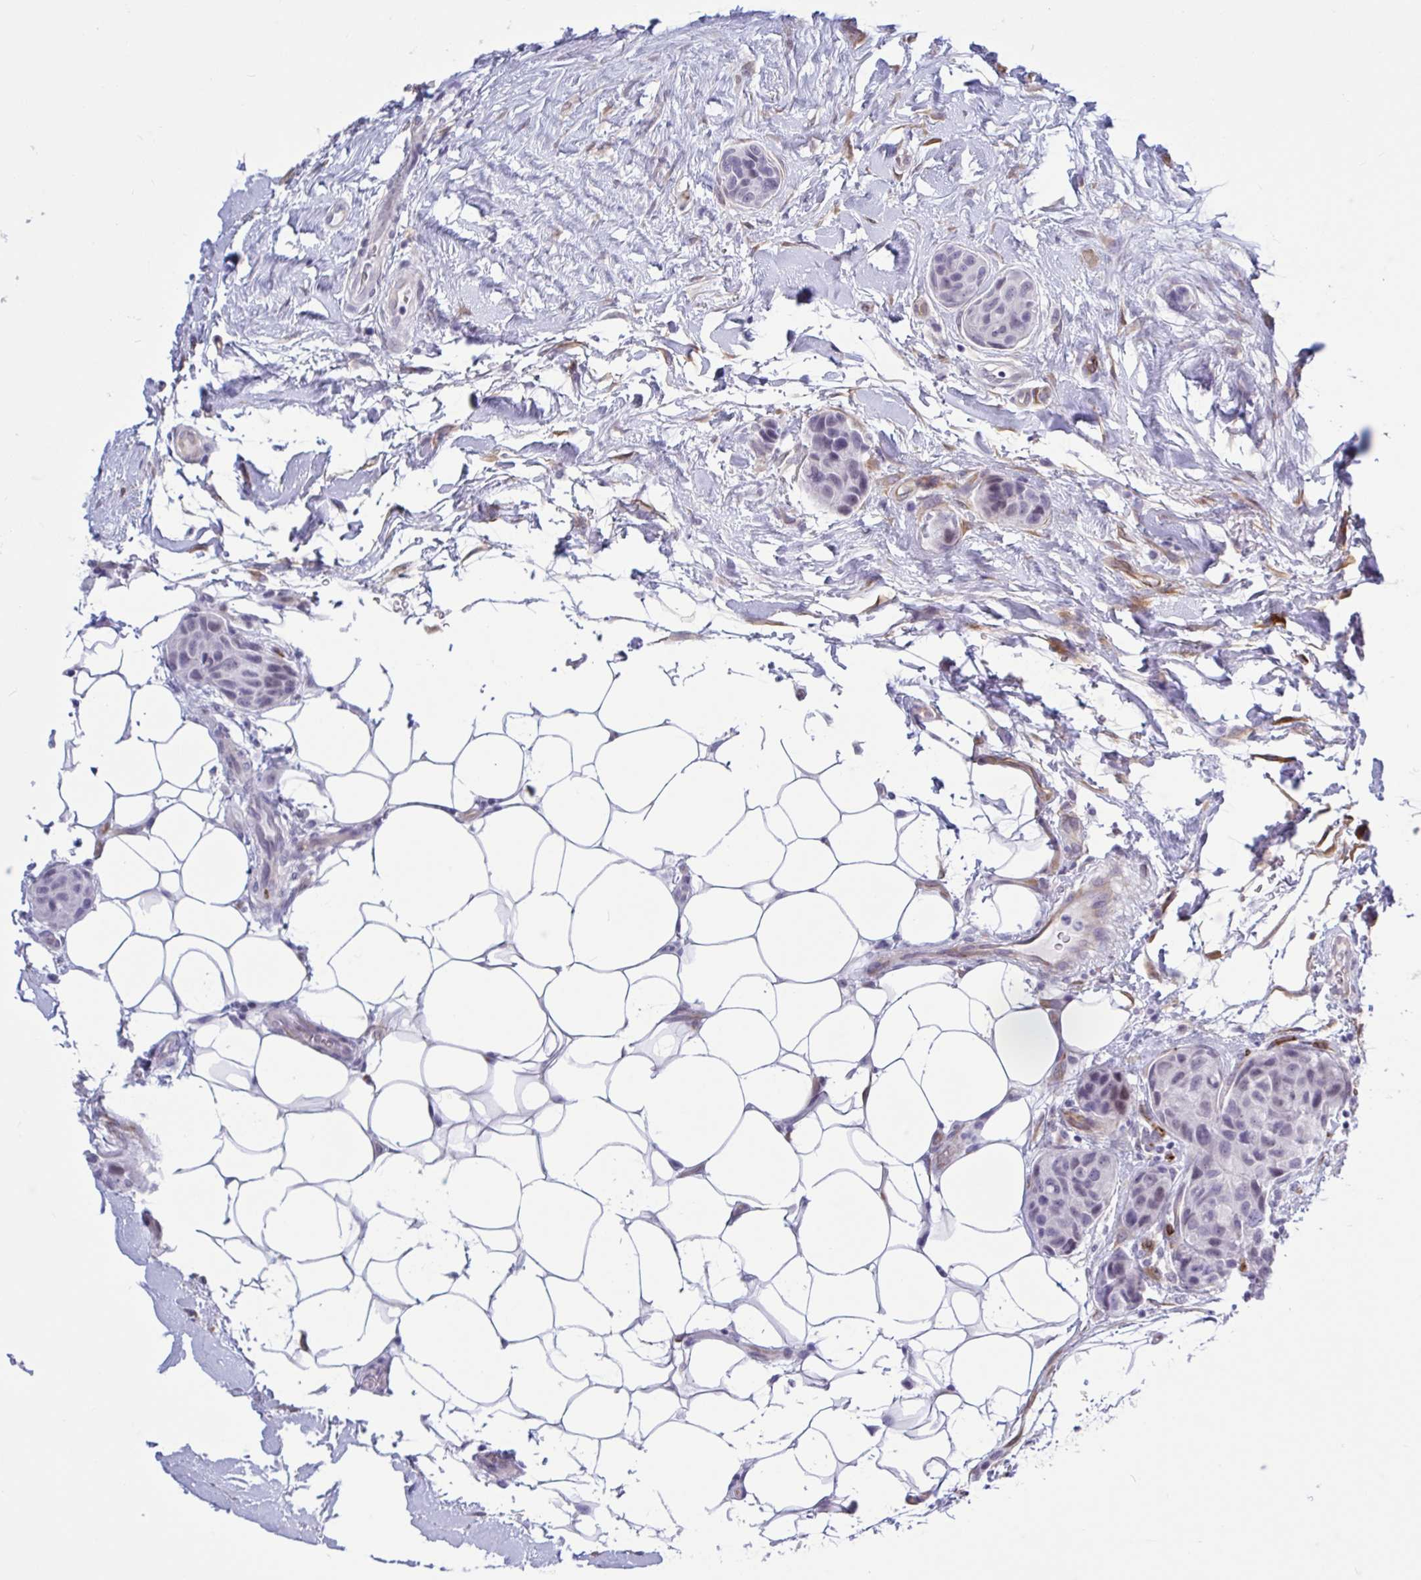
{"staining": {"intensity": "negative", "quantity": "none", "location": "none"}, "tissue": "breast cancer", "cell_type": "Tumor cells", "image_type": "cancer", "snomed": [{"axis": "morphology", "description": "Duct carcinoma"}, {"axis": "topography", "description": "Breast"}, {"axis": "topography", "description": "Lymph node"}], "caption": "High magnification brightfield microscopy of breast infiltrating ductal carcinoma stained with DAB (3,3'-diaminobenzidine) (brown) and counterstained with hematoxylin (blue): tumor cells show no significant expression. (IHC, brightfield microscopy, high magnification).", "gene": "EML1", "patient": {"sex": "female", "age": 80}}